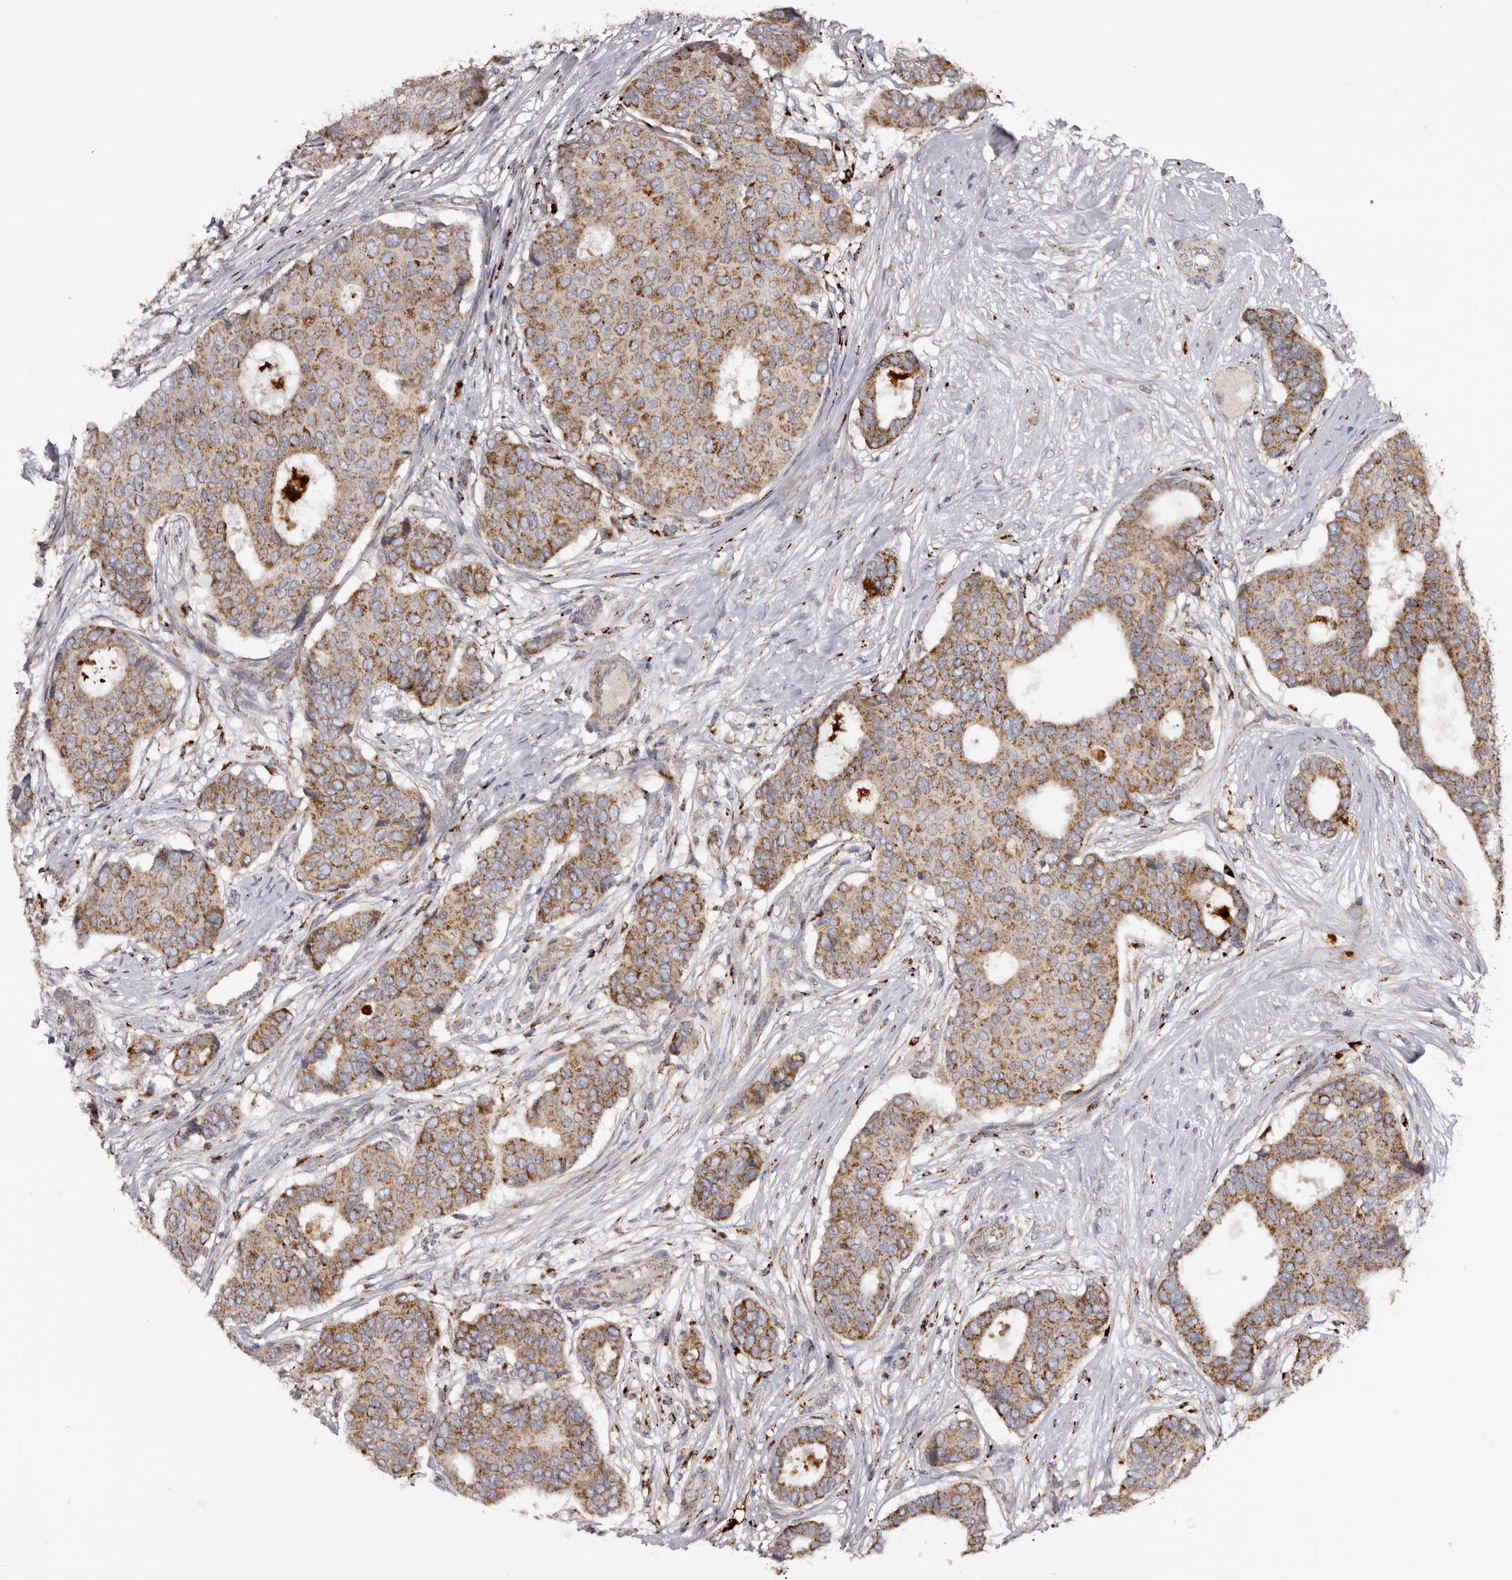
{"staining": {"intensity": "moderate", "quantity": ">75%", "location": "cytoplasmic/membranous"}, "tissue": "breast cancer", "cell_type": "Tumor cells", "image_type": "cancer", "snomed": [{"axis": "morphology", "description": "Duct carcinoma"}, {"axis": "topography", "description": "Breast"}], "caption": "Brown immunohistochemical staining in human breast cancer (intraductal carcinoma) shows moderate cytoplasmic/membranous expression in about >75% of tumor cells.", "gene": "MECR", "patient": {"sex": "female", "age": 75}}